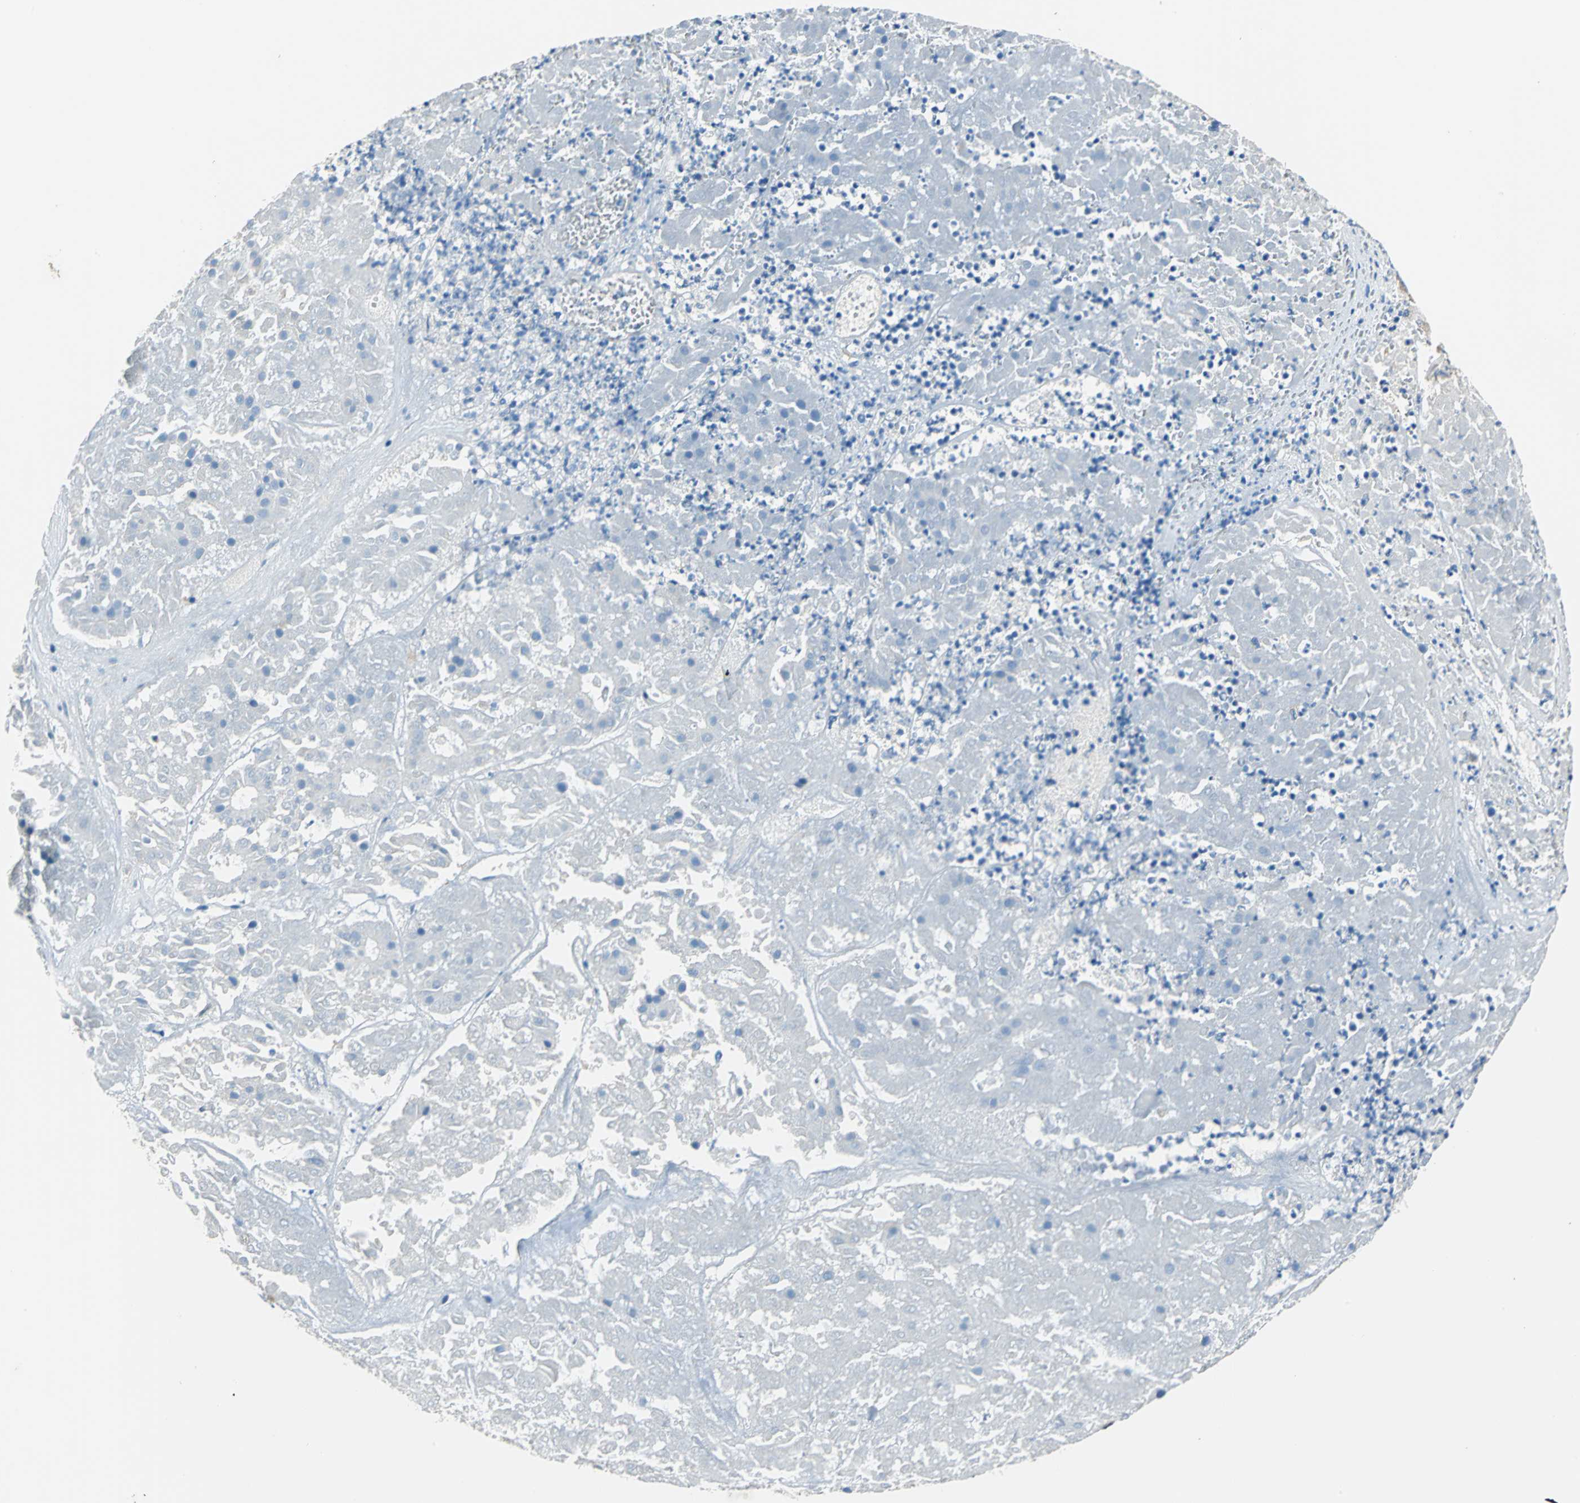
{"staining": {"intensity": "weak", "quantity": ">75%", "location": "cytoplasmic/membranous"}, "tissue": "pancreatic cancer", "cell_type": "Tumor cells", "image_type": "cancer", "snomed": [{"axis": "morphology", "description": "Adenocarcinoma, NOS"}, {"axis": "topography", "description": "Pancreas"}], "caption": "Human pancreatic cancer stained with a brown dye exhibits weak cytoplasmic/membranous positive staining in about >75% of tumor cells.", "gene": "RASD2", "patient": {"sex": "male", "age": 50}}